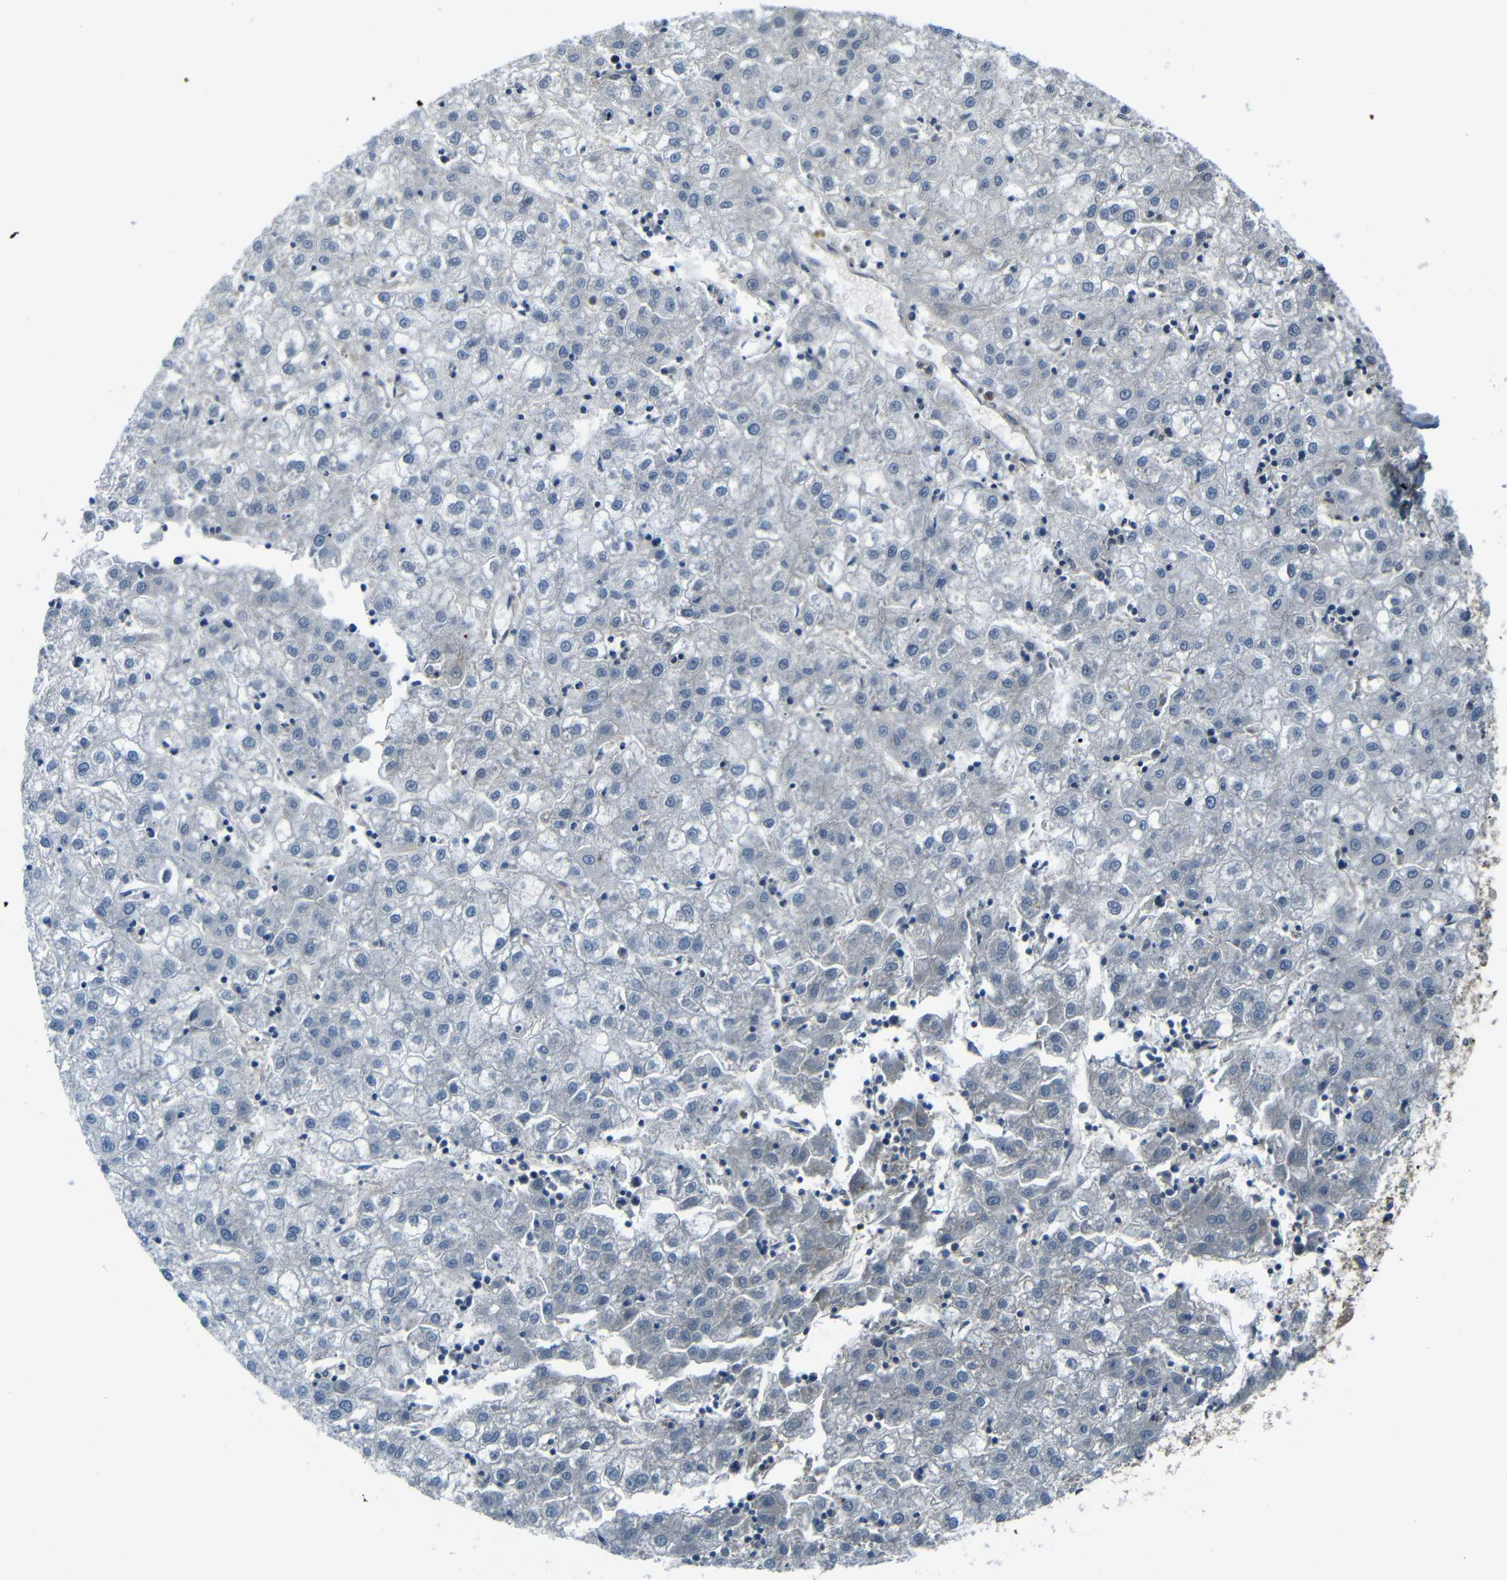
{"staining": {"intensity": "negative", "quantity": "none", "location": "none"}, "tissue": "liver cancer", "cell_type": "Tumor cells", "image_type": "cancer", "snomed": [{"axis": "morphology", "description": "Carcinoma, Hepatocellular, NOS"}, {"axis": "topography", "description": "Liver"}], "caption": "This is a micrograph of immunohistochemistry staining of liver hepatocellular carcinoma, which shows no expression in tumor cells. (DAB (3,3'-diaminobenzidine) immunohistochemistry visualized using brightfield microscopy, high magnification).", "gene": "SERPINA1", "patient": {"sex": "male", "age": 72}}